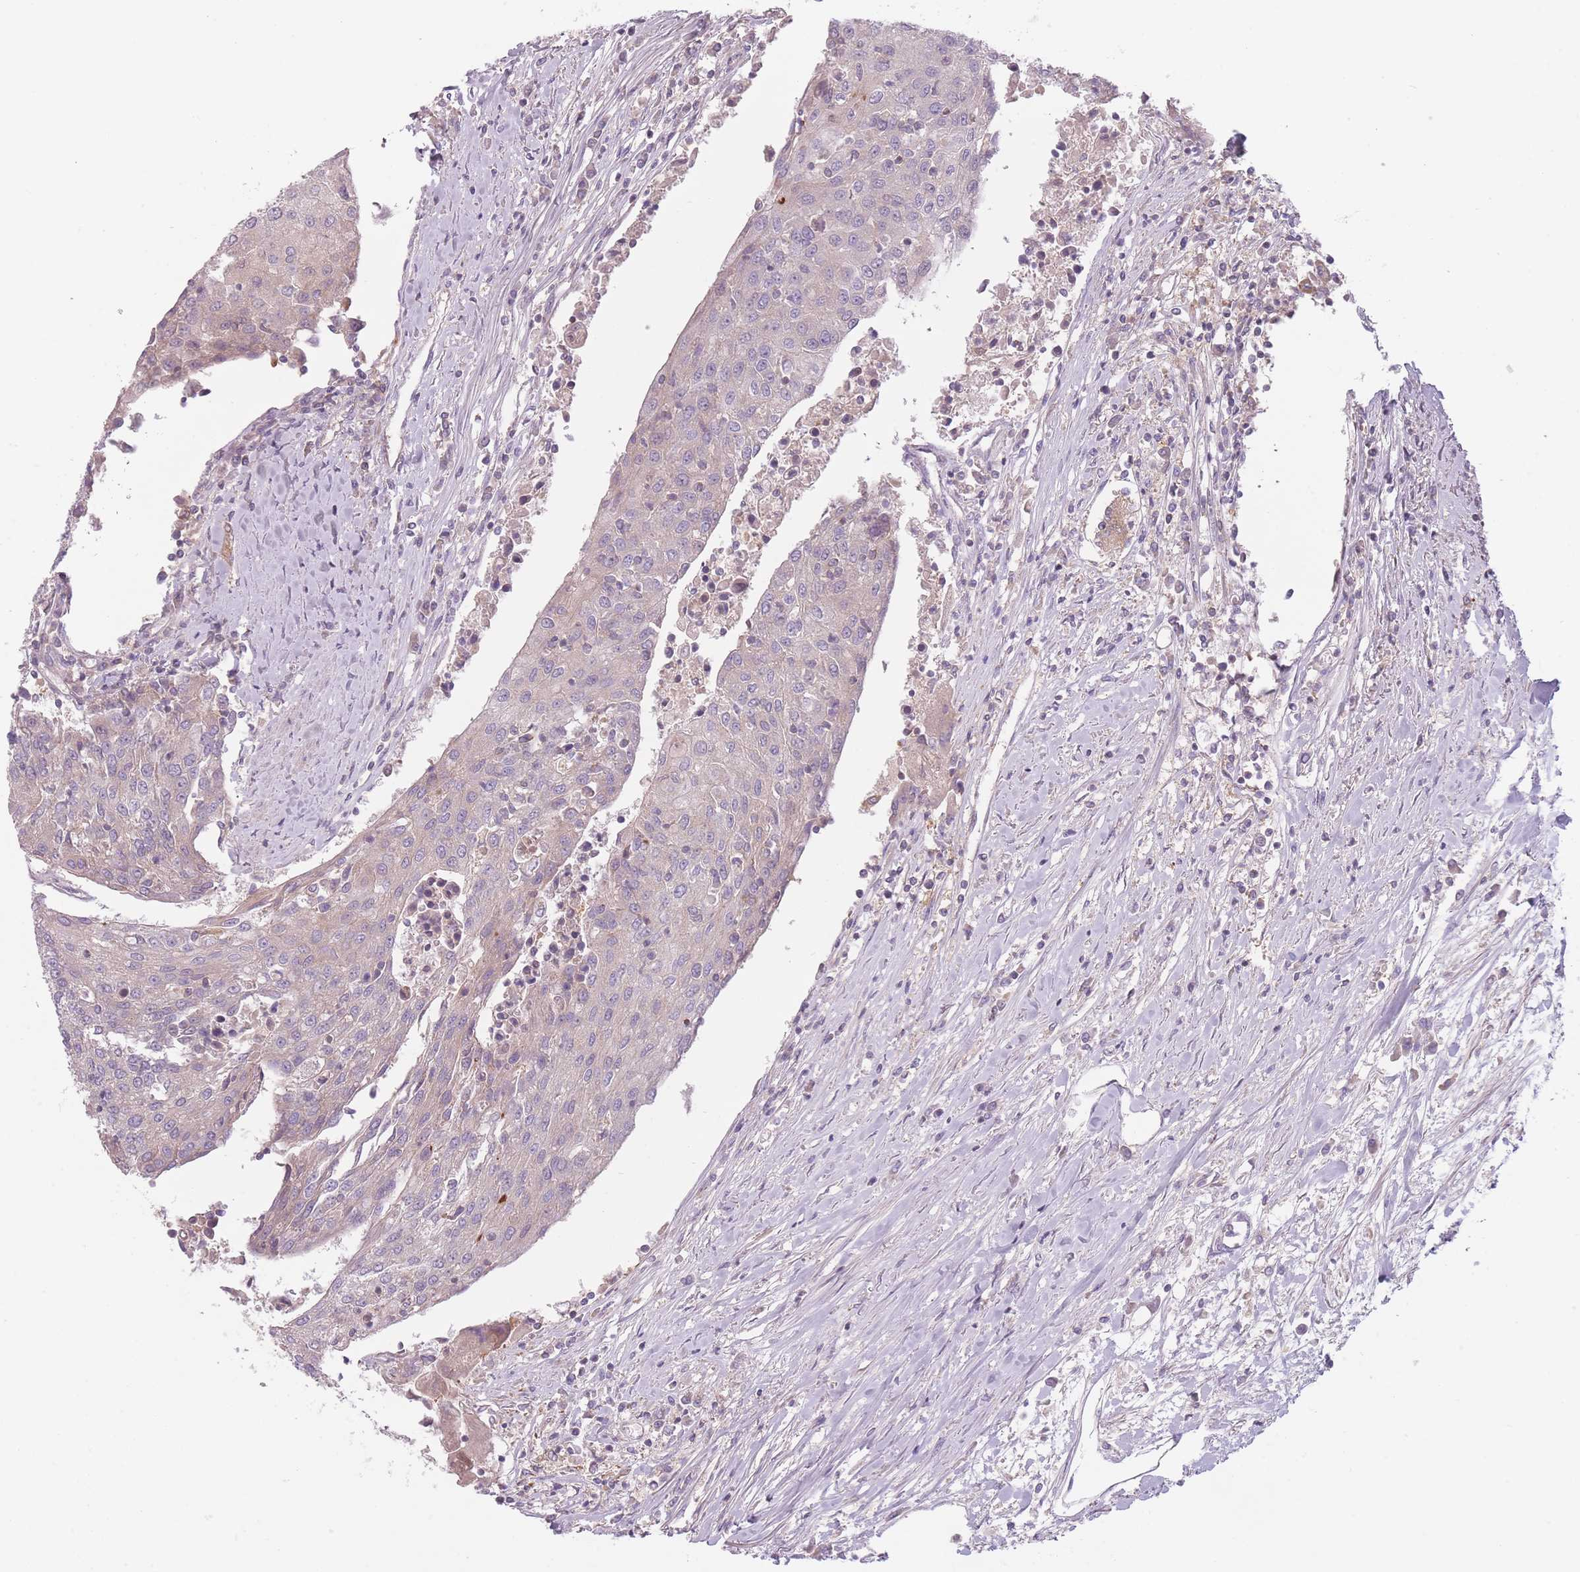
{"staining": {"intensity": "negative", "quantity": "none", "location": "none"}, "tissue": "urothelial cancer", "cell_type": "Tumor cells", "image_type": "cancer", "snomed": [{"axis": "morphology", "description": "Urothelial carcinoma, High grade"}, {"axis": "topography", "description": "Urinary bladder"}], "caption": "Immunohistochemistry image of urothelial cancer stained for a protein (brown), which demonstrates no positivity in tumor cells.", "gene": "NT5DC2", "patient": {"sex": "female", "age": 85}}